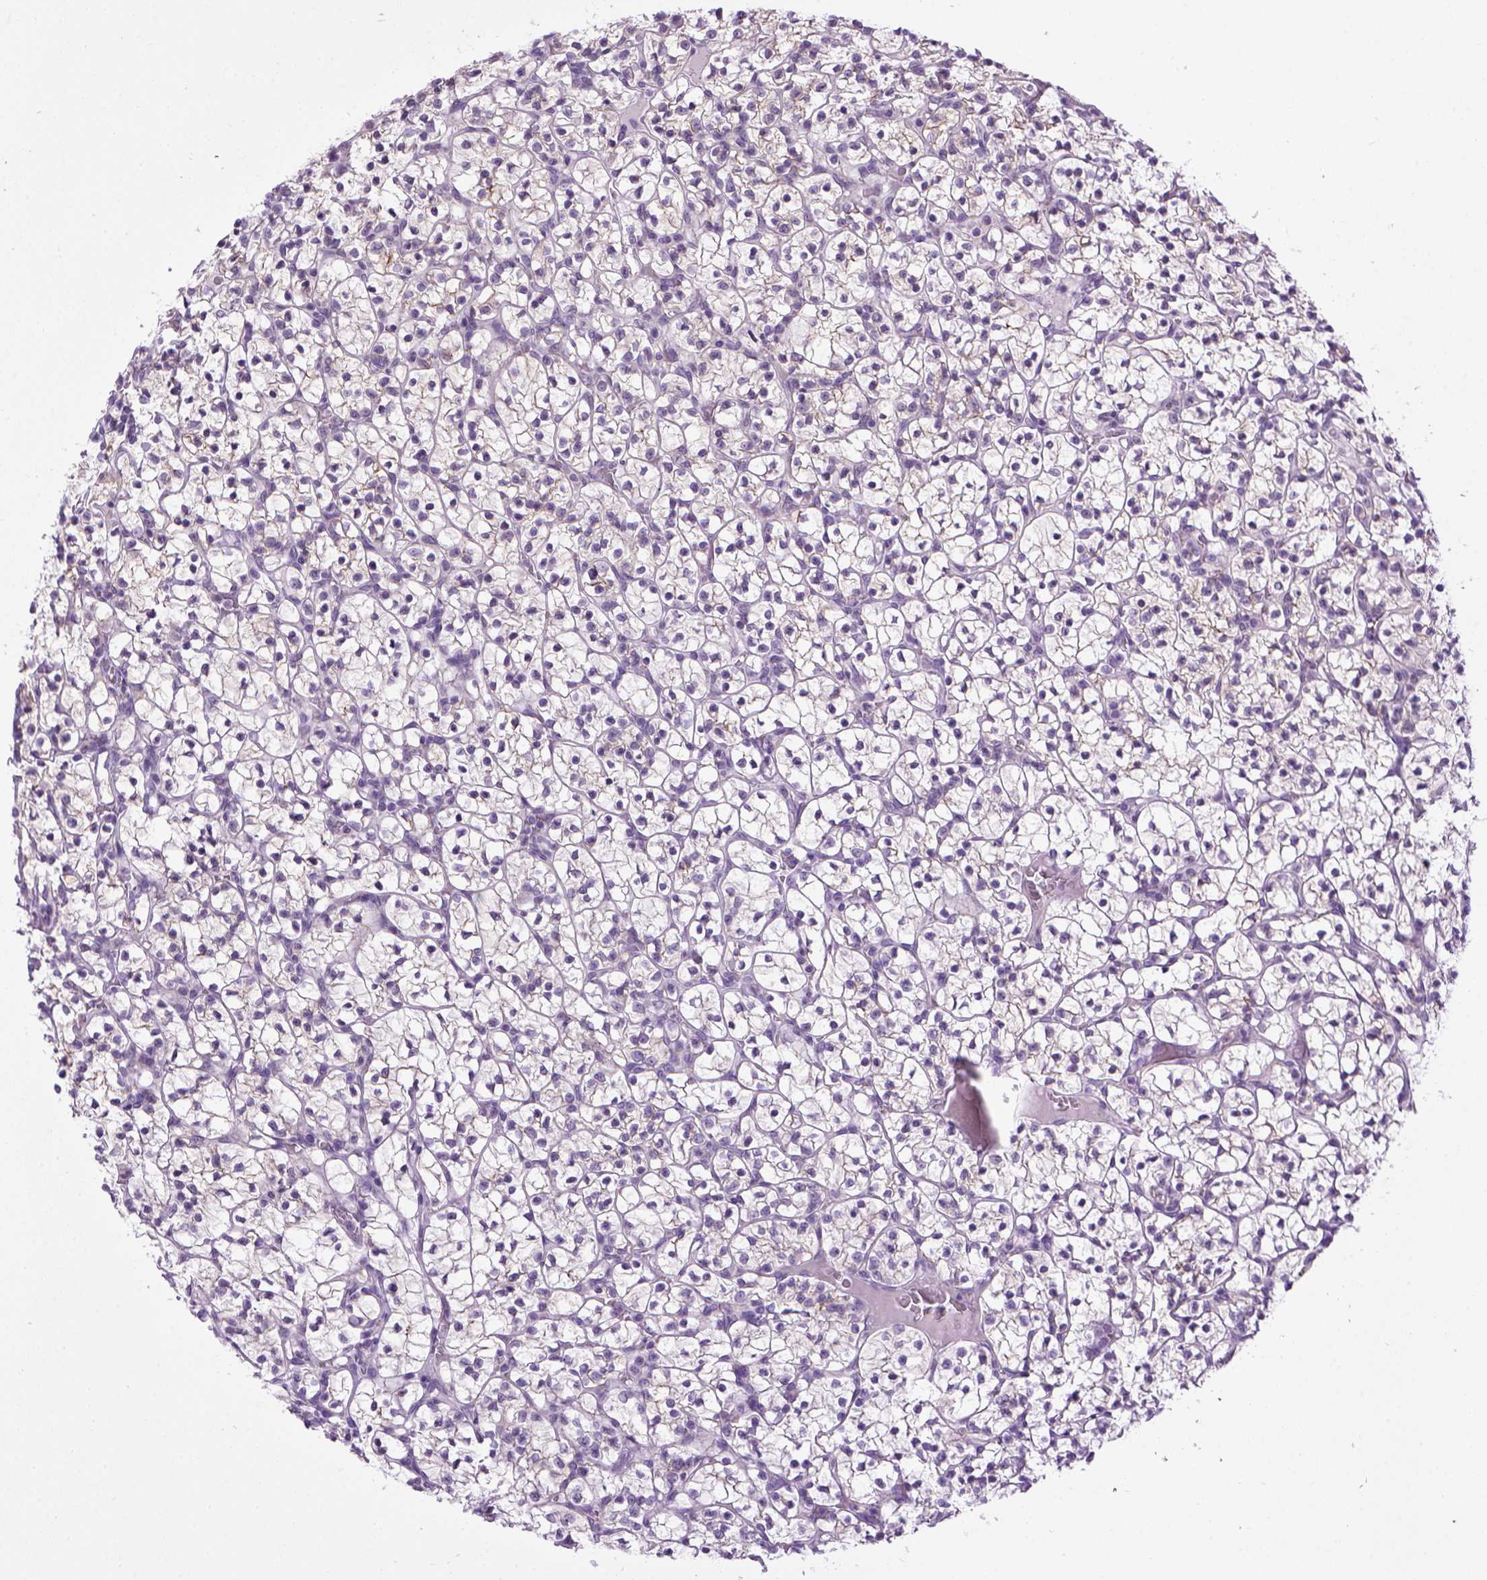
{"staining": {"intensity": "negative", "quantity": "none", "location": "none"}, "tissue": "renal cancer", "cell_type": "Tumor cells", "image_type": "cancer", "snomed": [{"axis": "morphology", "description": "Adenocarcinoma, NOS"}, {"axis": "topography", "description": "Kidney"}], "caption": "IHC image of neoplastic tissue: human renal cancer stained with DAB (3,3'-diaminobenzidine) reveals no significant protein expression in tumor cells. Brightfield microscopy of immunohistochemistry stained with DAB (brown) and hematoxylin (blue), captured at high magnification.", "gene": "CDH1", "patient": {"sex": "female", "age": 89}}